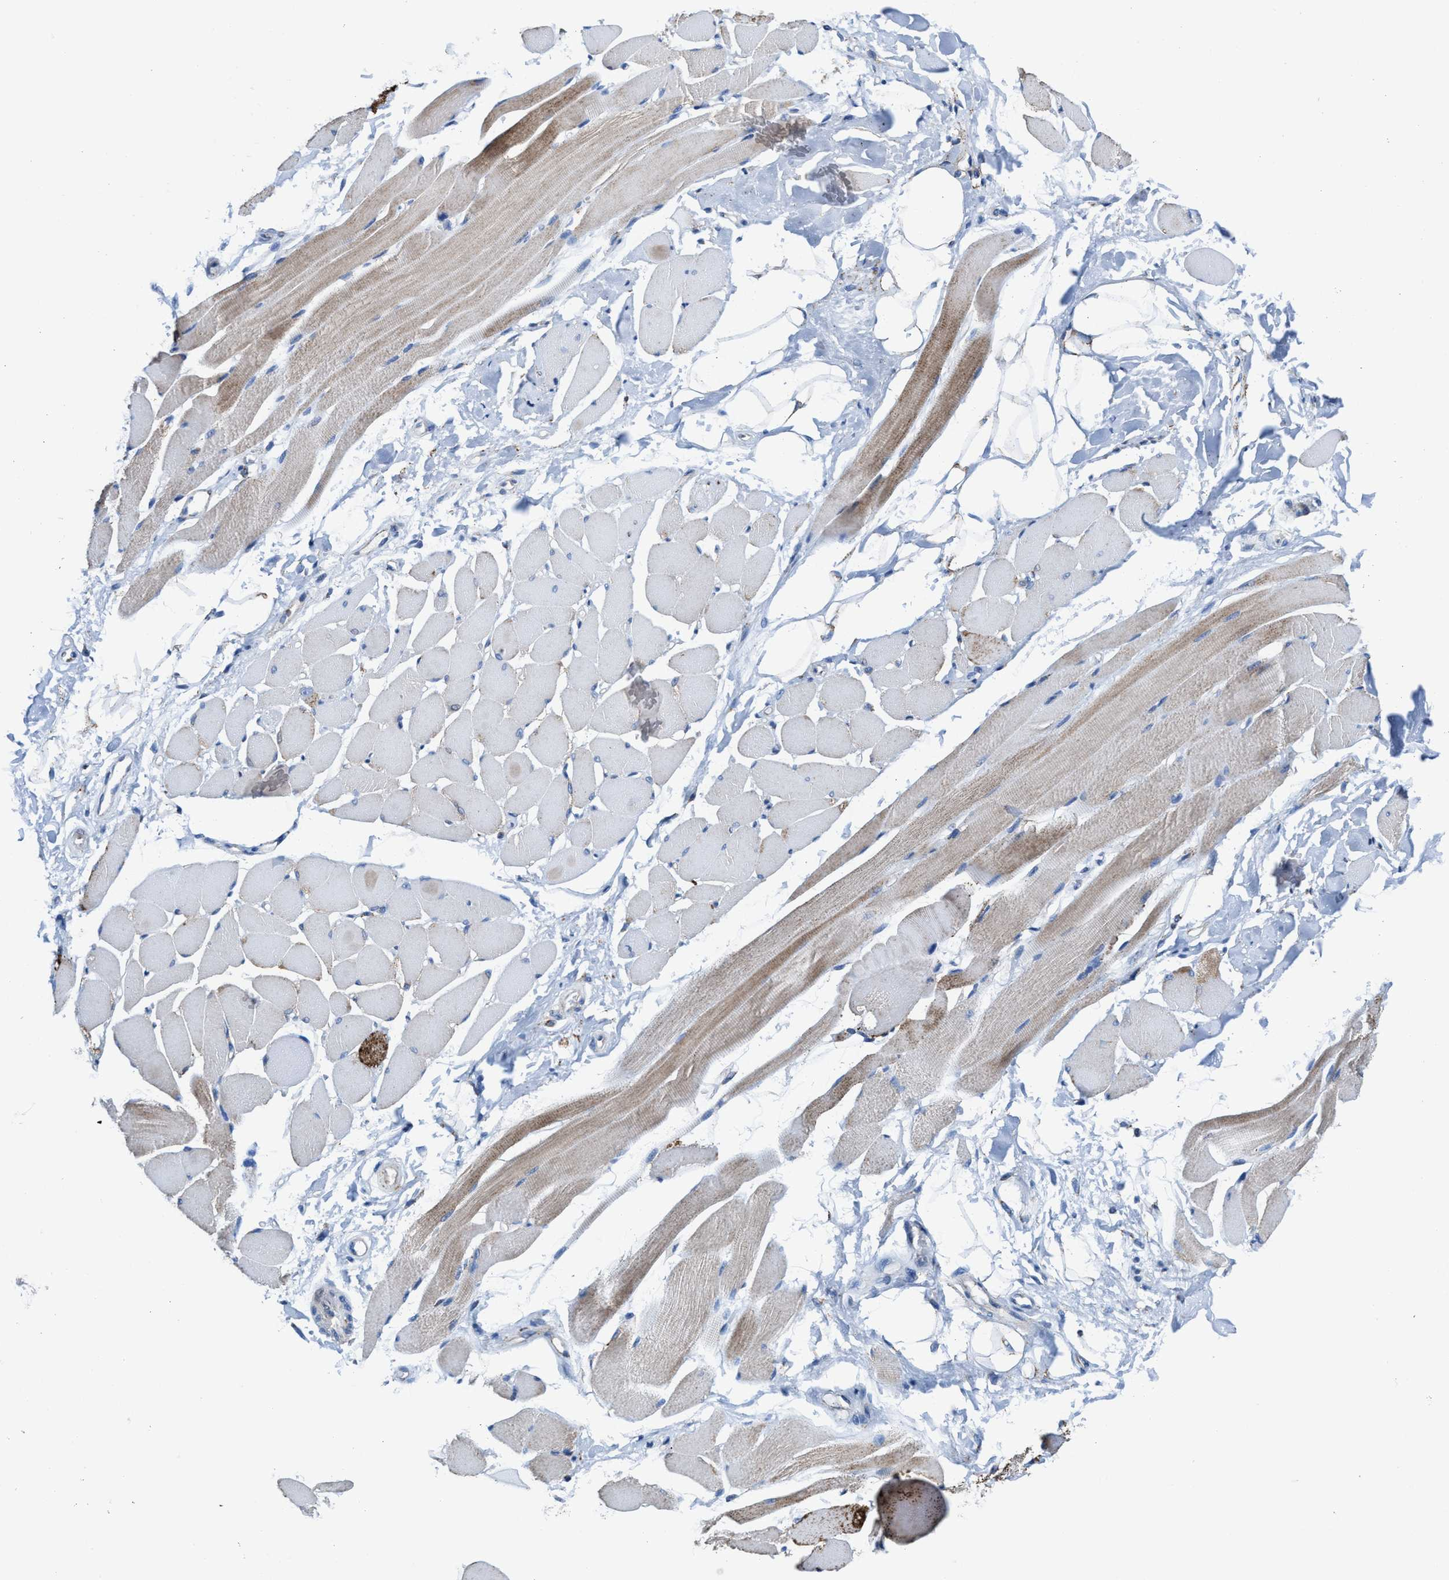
{"staining": {"intensity": "moderate", "quantity": "<25%", "location": "cytoplasmic/membranous"}, "tissue": "skeletal muscle", "cell_type": "Myocytes", "image_type": "normal", "snomed": [{"axis": "morphology", "description": "Normal tissue, NOS"}, {"axis": "topography", "description": "Skeletal muscle"}, {"axis": "topography", "description": "Peripheral nerve tissue"}], "caption": "Moderate cytoplasmic/membranous expression is identified in about <25% of myocytes in unremarkable skeletal muscle. (Stains: DAB in brown, nuclei in blue, Microscopy: brightfield microscopy at high magnification).", "gene": "ALDH1B1", "patient": {"sex": "female", "age": 84}}